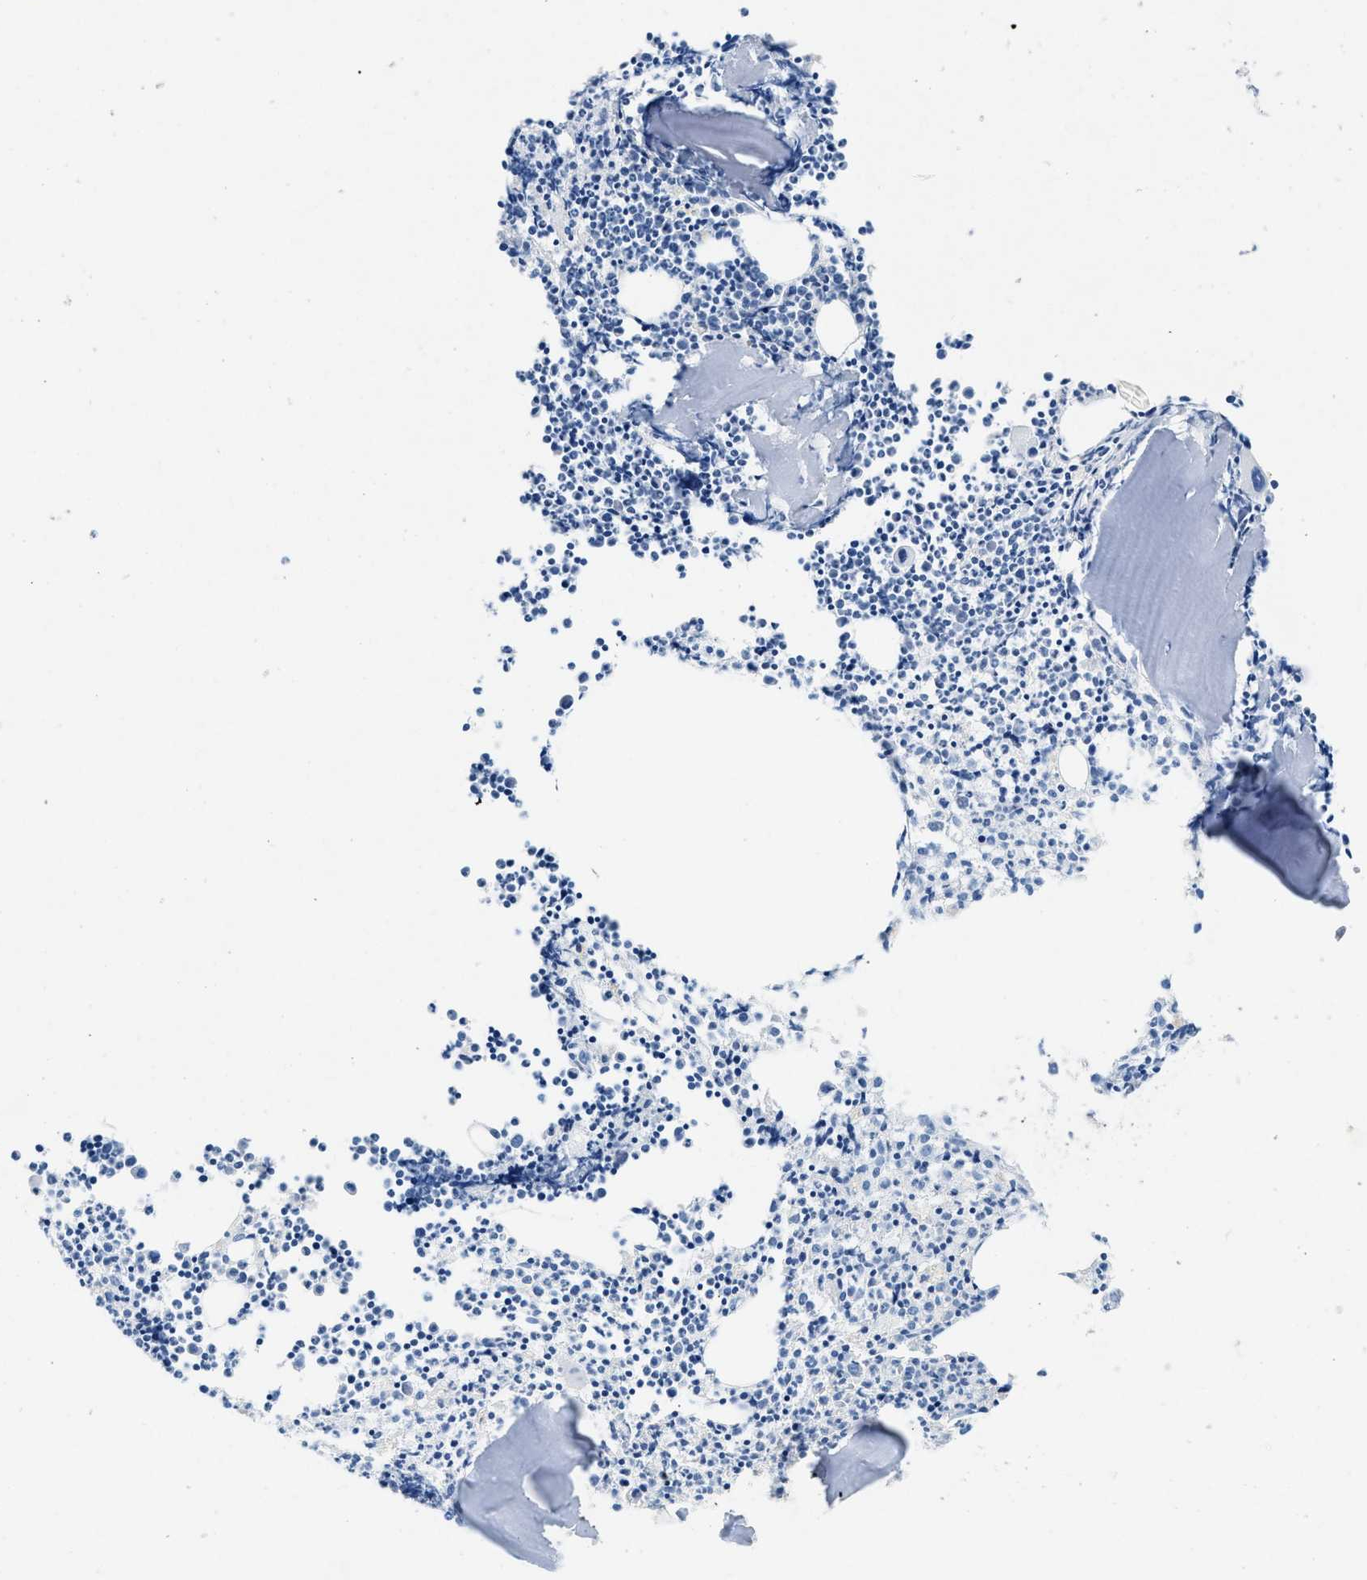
{"staining": {"intensity": "negative", "quantity": "none", "location": "none"}, "tissue": "bone marrow", "cell_type": "Hematopoietic cells", "image_type": "normal", "snomed": [{"axis": "morphology", "description": "Normal tissue, NOS"}, {"axis": "morphology", "description": "Inflammation, NOS"}, {"axis": "topography", "description": "Bone marrow"}], "caption": "DAB (3,3'-diaminobenzidine) immunohistochemical staining of unremarkable human bone marrow displays no significant staining in hematopoietic cells. Nuclei are stained in blue.", "gene": "HHATL", "patient": {"sex": "female", "age": 53}}